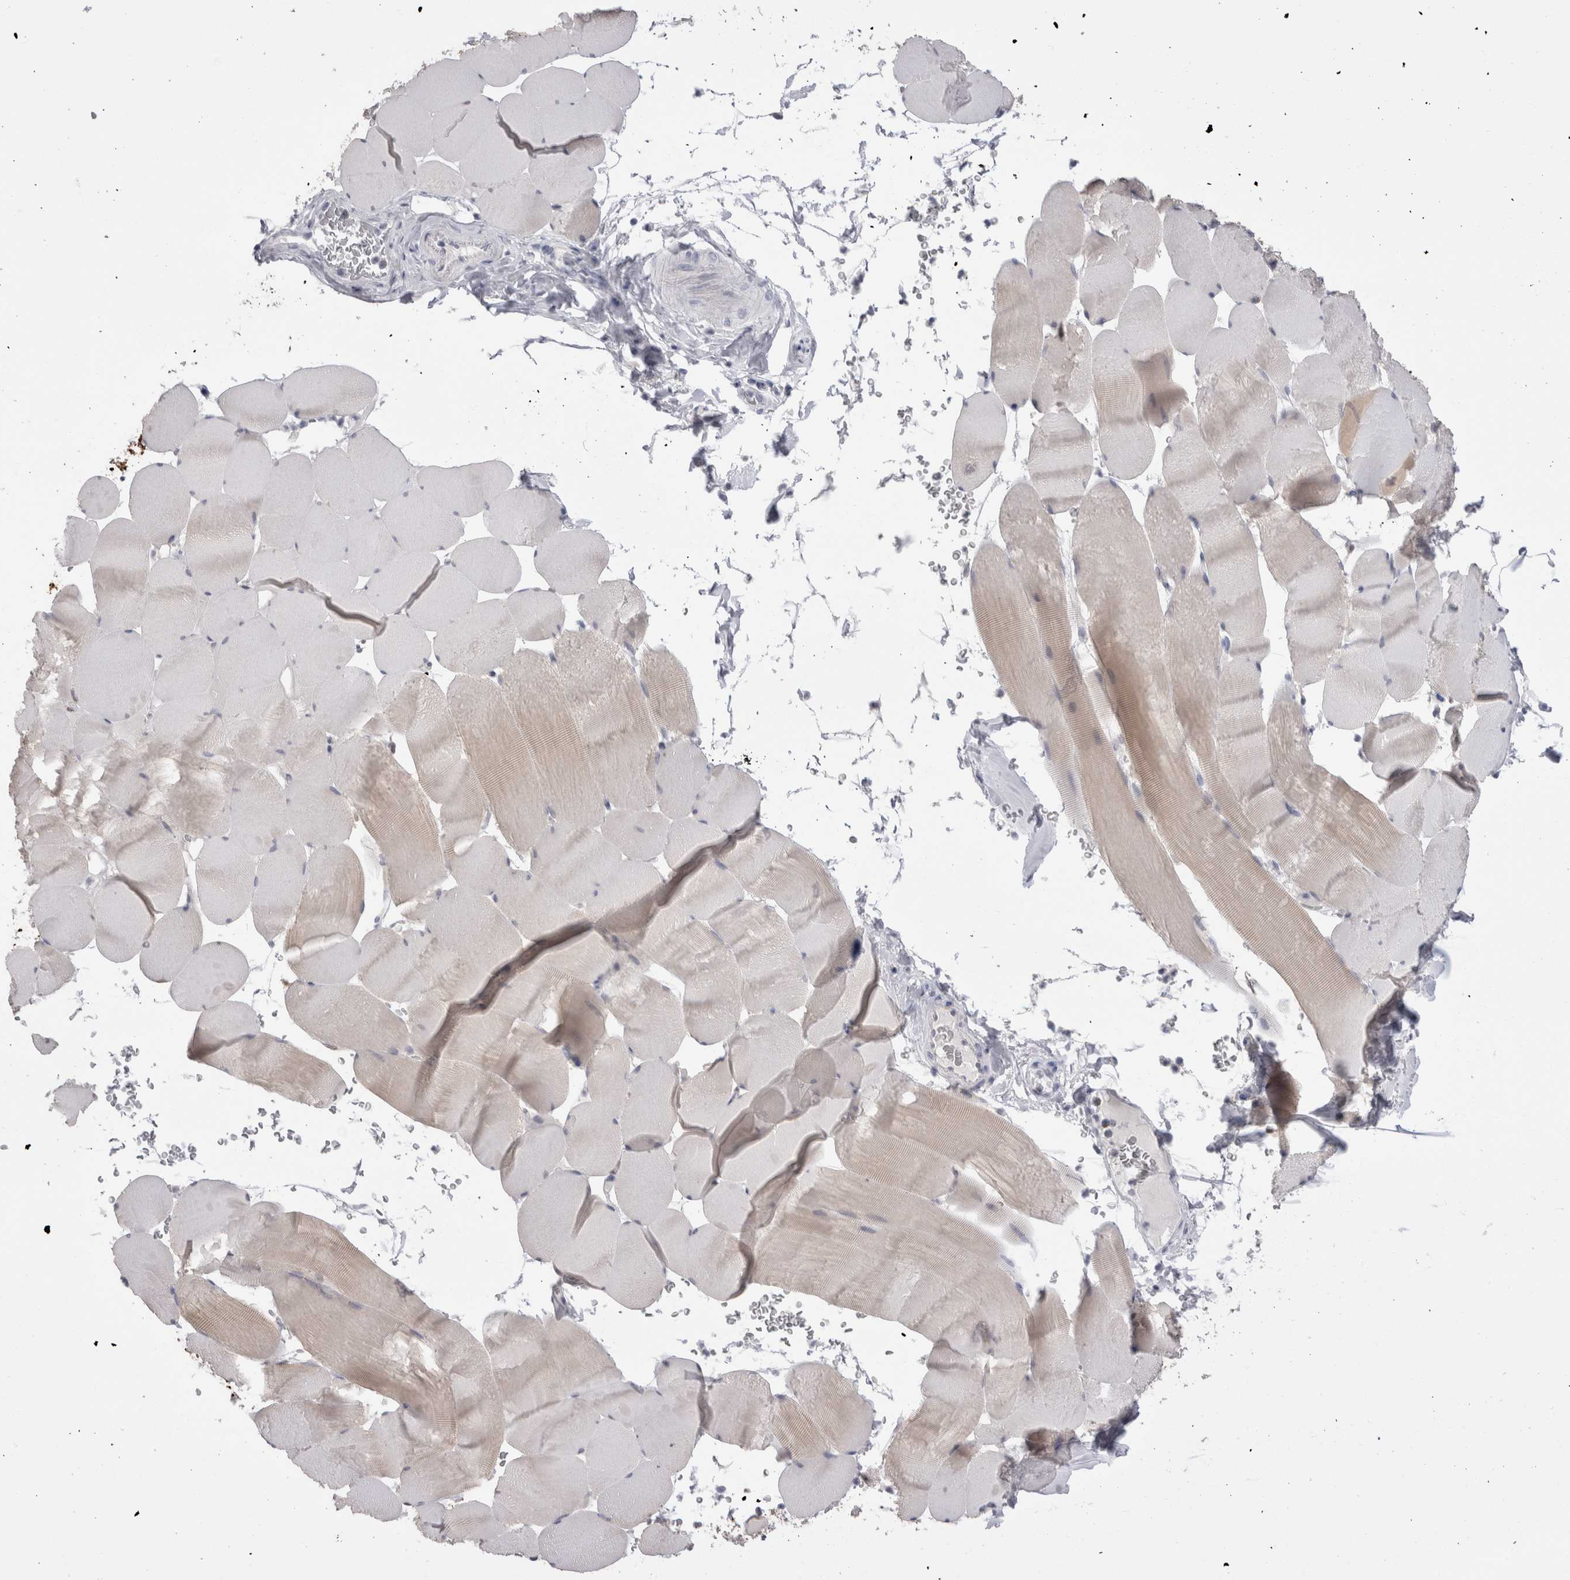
{"staining": {"intensity": "negative", "quantity": "none", "location": "none"}, "tissue": "skeletal muscle", "cell_type": "Myocytes", "image_type": "normal", "snomed": [{"axis": "morphology", "description": "Normal tissue, NOS"}, {"axis": "topography", "description": "Skeletal muscle"}], "caption": "This image is of unremarkable skeletal muscle stained with IHC to label a protein in brown with the nuclei are counter-stained blue. There is no staining in myocytes.", "gene": "SUCNR1", "patient": {"sex": "male", "age": 62}}